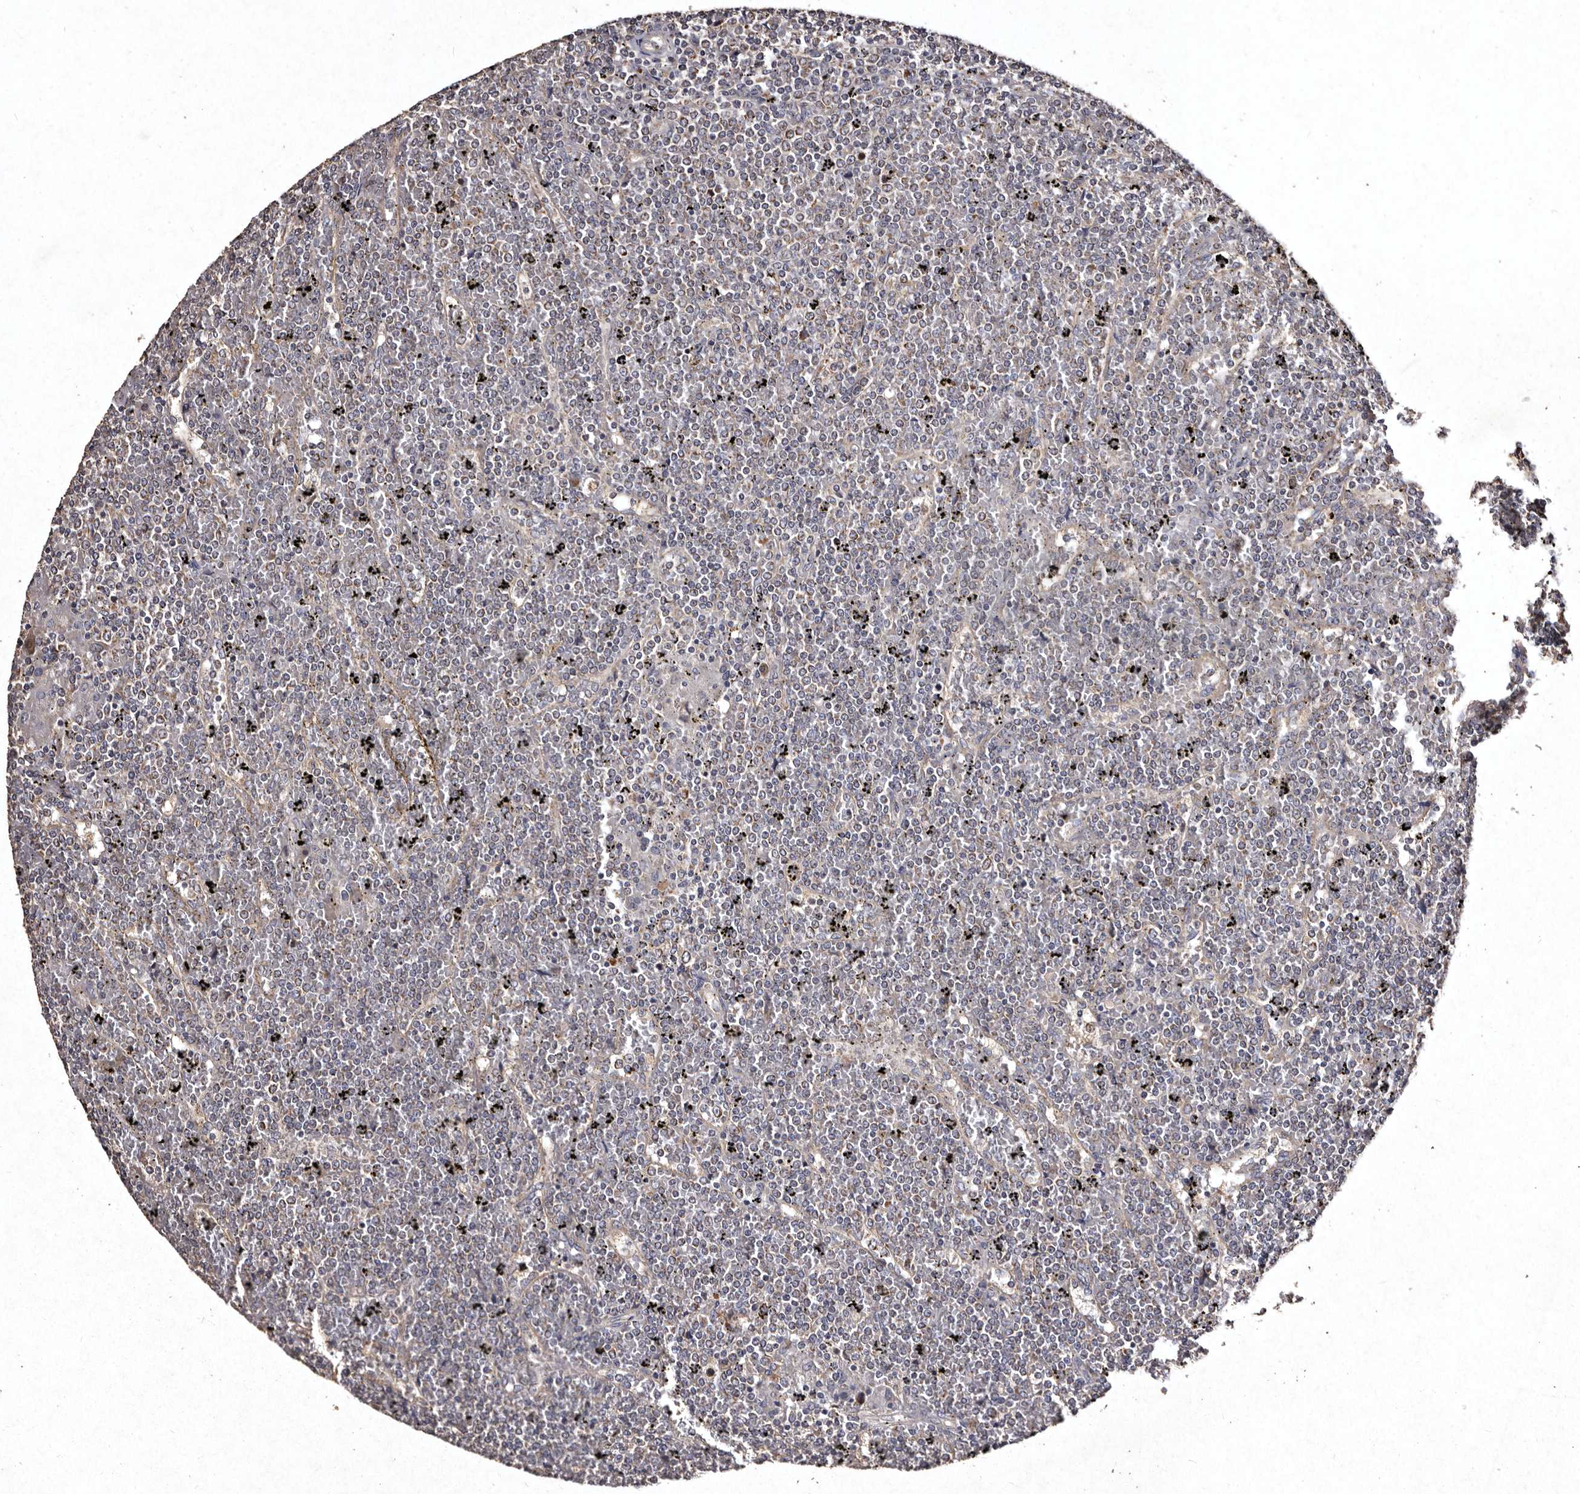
{"staining": {"intensity": "negative", "quantity": "none", "location": "none"}, "tissue": "lymphoma", "cell_type": "Tumor cells", "image_type": "cancer", "snomed": [{"axis": "morphology", "description": "Malignant lymphoma, non-Hodgkin's type, Low grade"}, {"axis": "topography", "description": "Spleen"}], "caption": "This is an immunohistochemistry (IHC) image of malignant lymphoma, non-Hodgkin's type (low-grade). There is no positivity in tumor cells.", "gene": "TFB1M", "patient": {"sex": "female", "age": 19}}